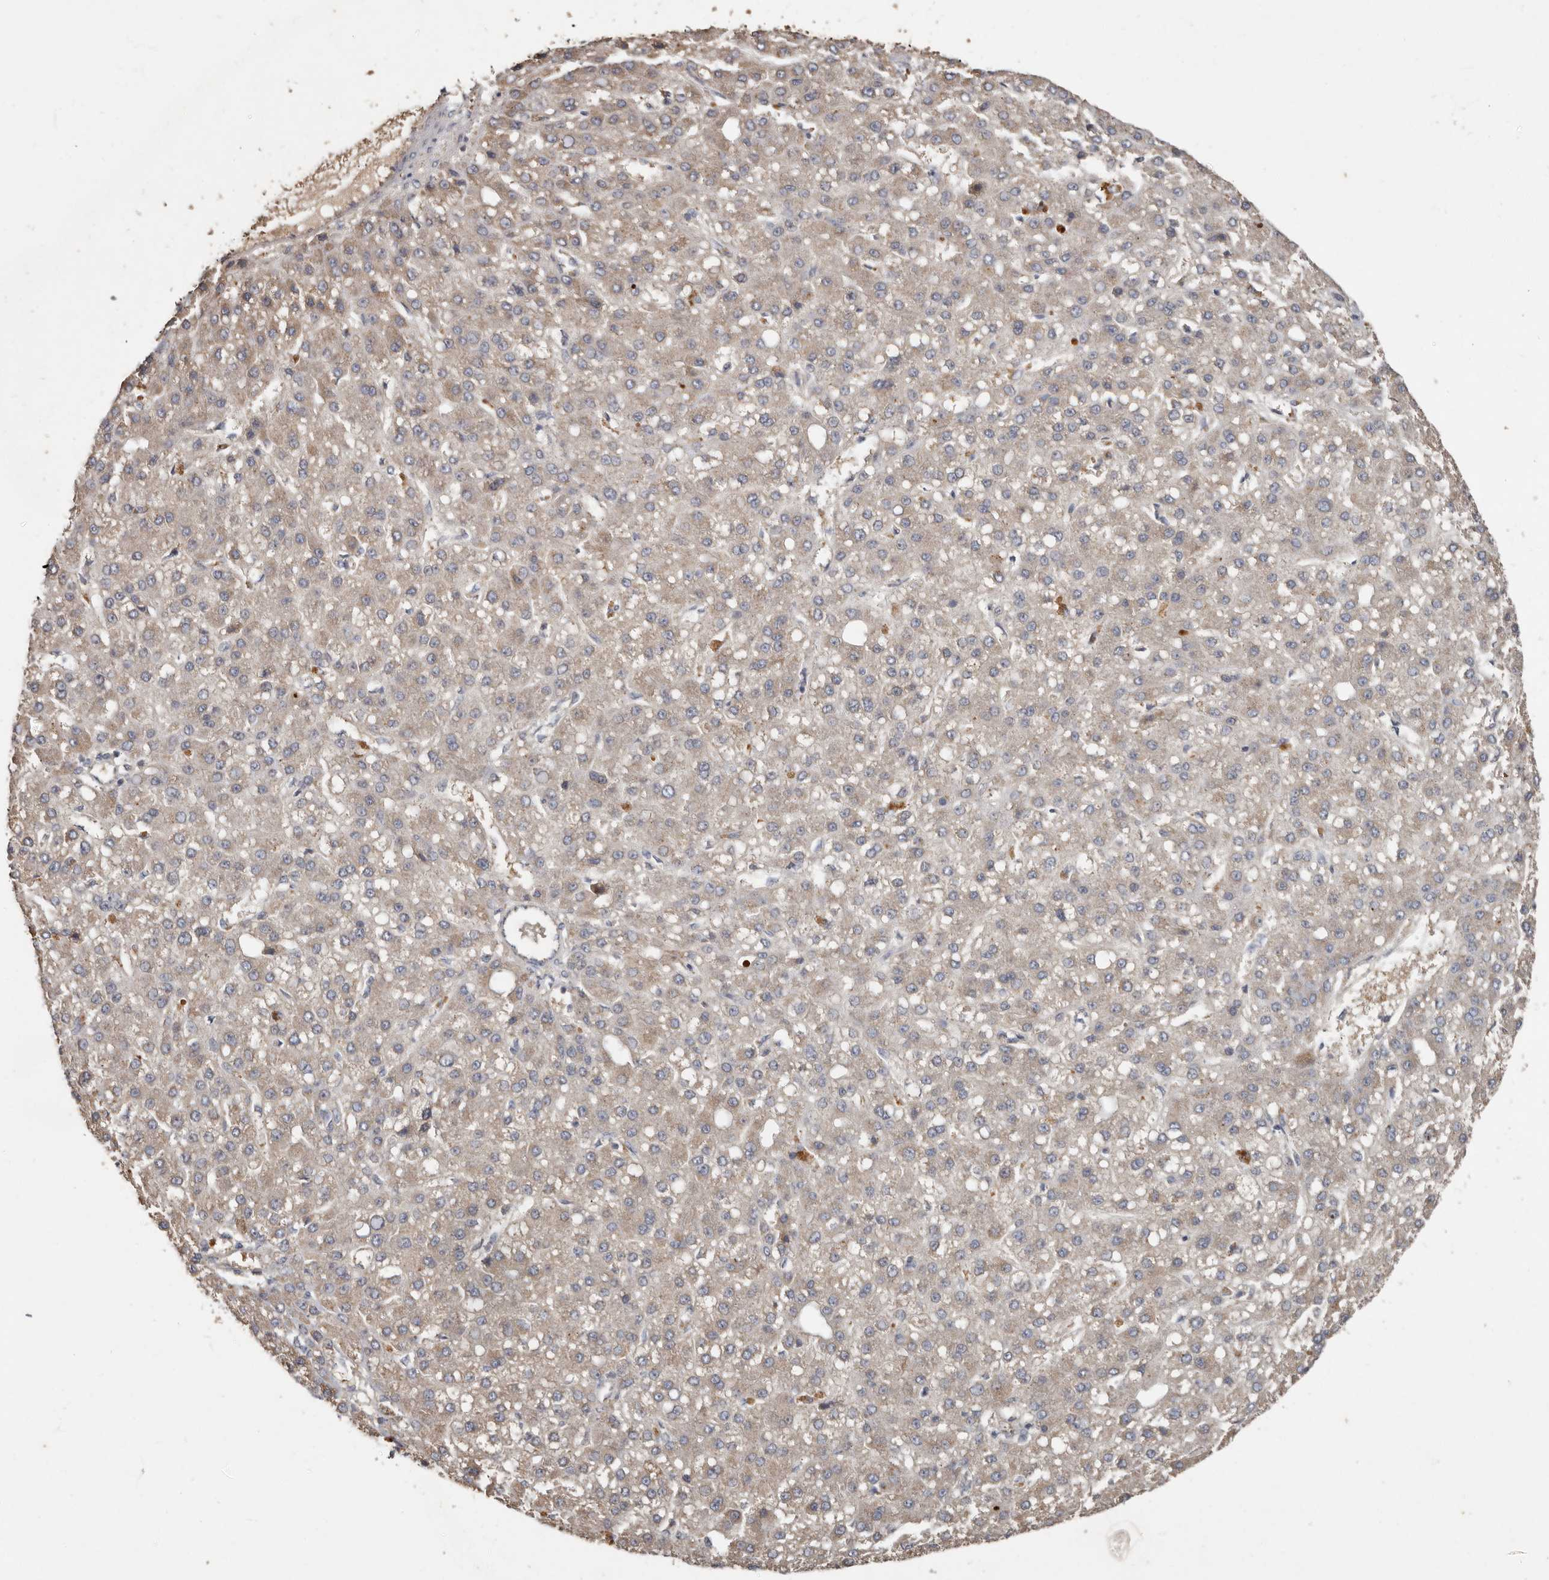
{"staining": {"intensity": "moderate", "quantity": ">75%", "location": "cytoplasmic/membranous"}, "tissue": "liver cancer", "cell_type": "Tumor cells", "image_type": "cancer", "snomed": [{"axis": "morphology", "description": "Carcinoma, Hepatocellular, NOS"}, {"axis": "topography", "description": "Liver"}], "caption": "This histopathology image shows immunohistochemistry (IHC) staining of hepatocellular carcinoma (liver), with medium moderate cytoplasmic/membranous expression in about >75% of tumor cells.", "gene": "KIF26B", "patient": {"sex": "male", "age": 67}}